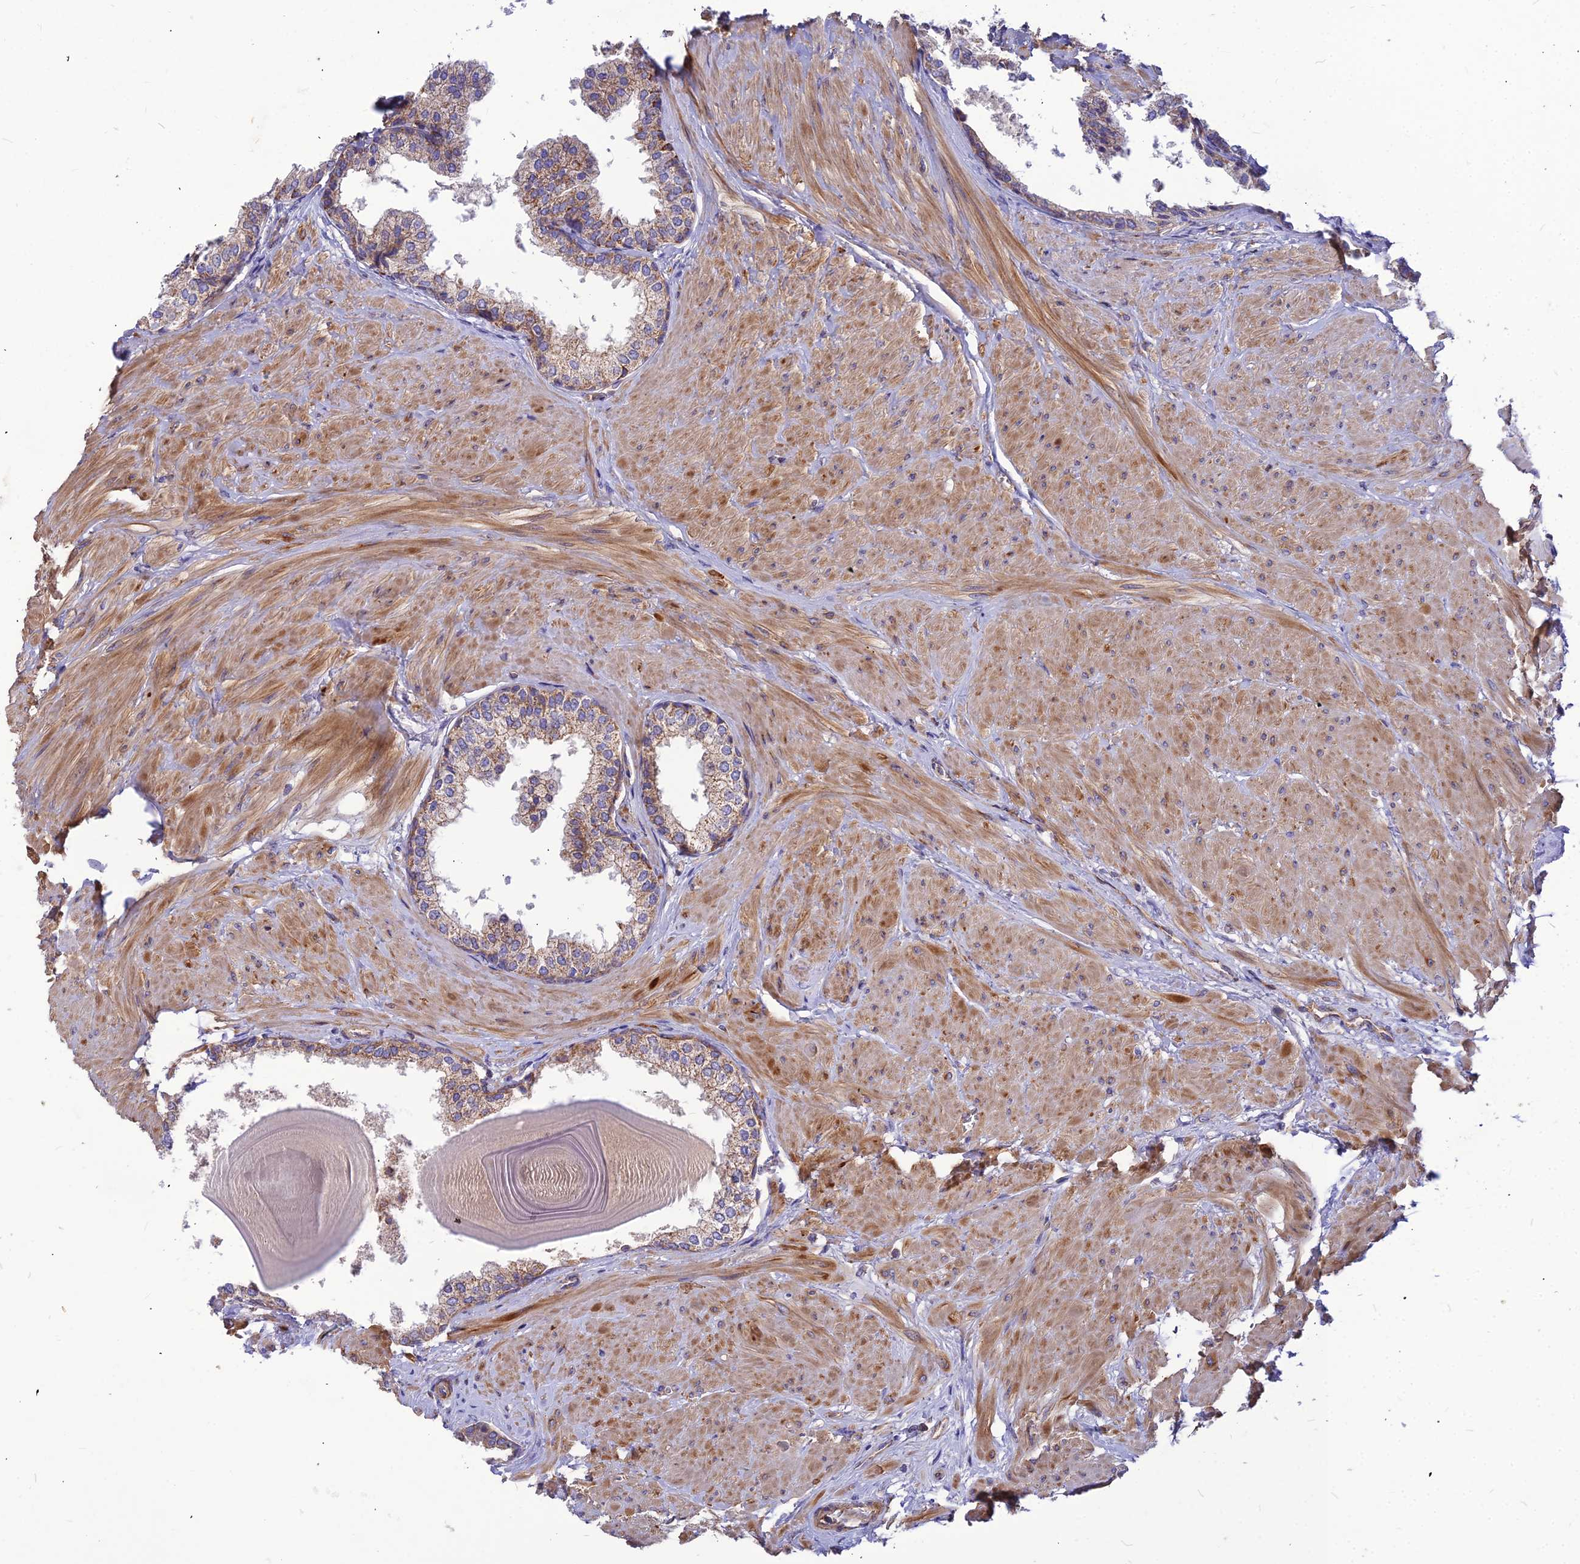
{"staining": {"intensity": "moderate", "quantity": ">75%", "location": "cytoplasmic/membranous"}, "tissue": "prostate", "cell_type": "Glandular cells", "image_type": "normal", "snomed": [{"axis": "morphology", "description": "Normal tissue, NOS"}, {"axis": "topography", "description": "Prostate"}], "caption": "Prostate stained with immunohistochemistry reveals moderate cytoplasmic/membranous expression in about >75% of glandular cells. (brown staining indicates protein expression, while blue staining denotes nuclei).", "gene": "ASPHD1", "patient": {"sex": "male", "age": 48}}